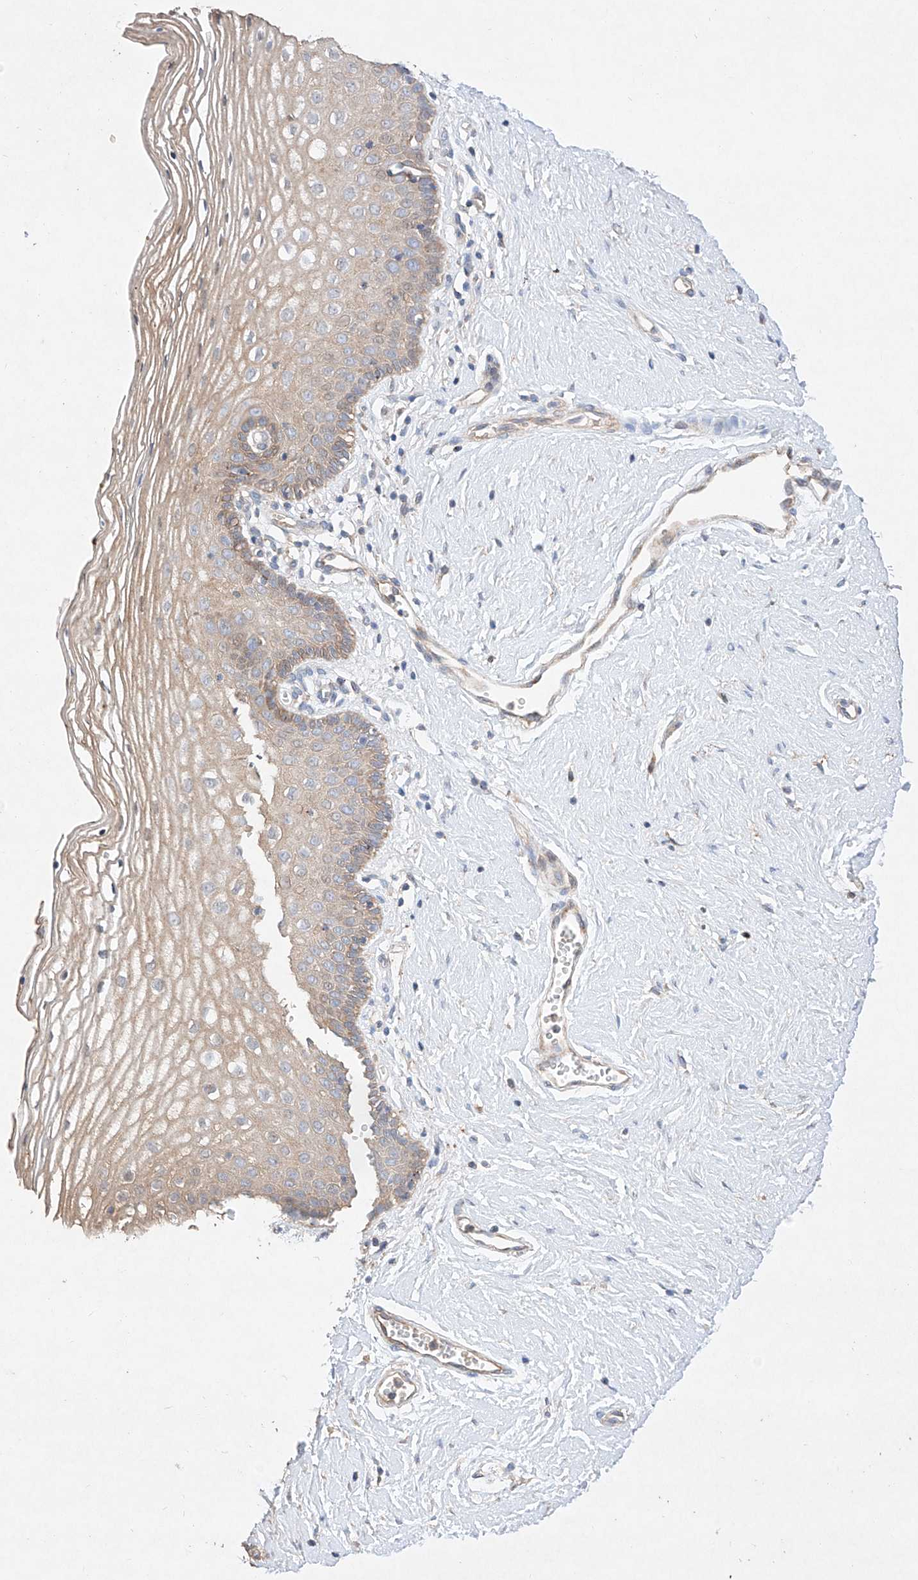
{"staining": {"intensity": "weak", "quantity": ">75%", "location": "cytoplasmic/membranous"}, "tissue": "vagina", "cell_type": "Squamous epithelial cells", "image_type": "normal", "snomed": [{"axis": "morphology", "description": "Normal tissue, NOS"}, {"axis": "topography", "description": "Vagina"}], "caption": "A histopathology image showing weak cytoplasmic/membranous positivity in about >75% of squamous epithelial cells in unremarkable vagina, as visualized by brown immunohistochemical staining.", "gene": "C6orf62", "patient": {"sex": "female", "age": 32}}